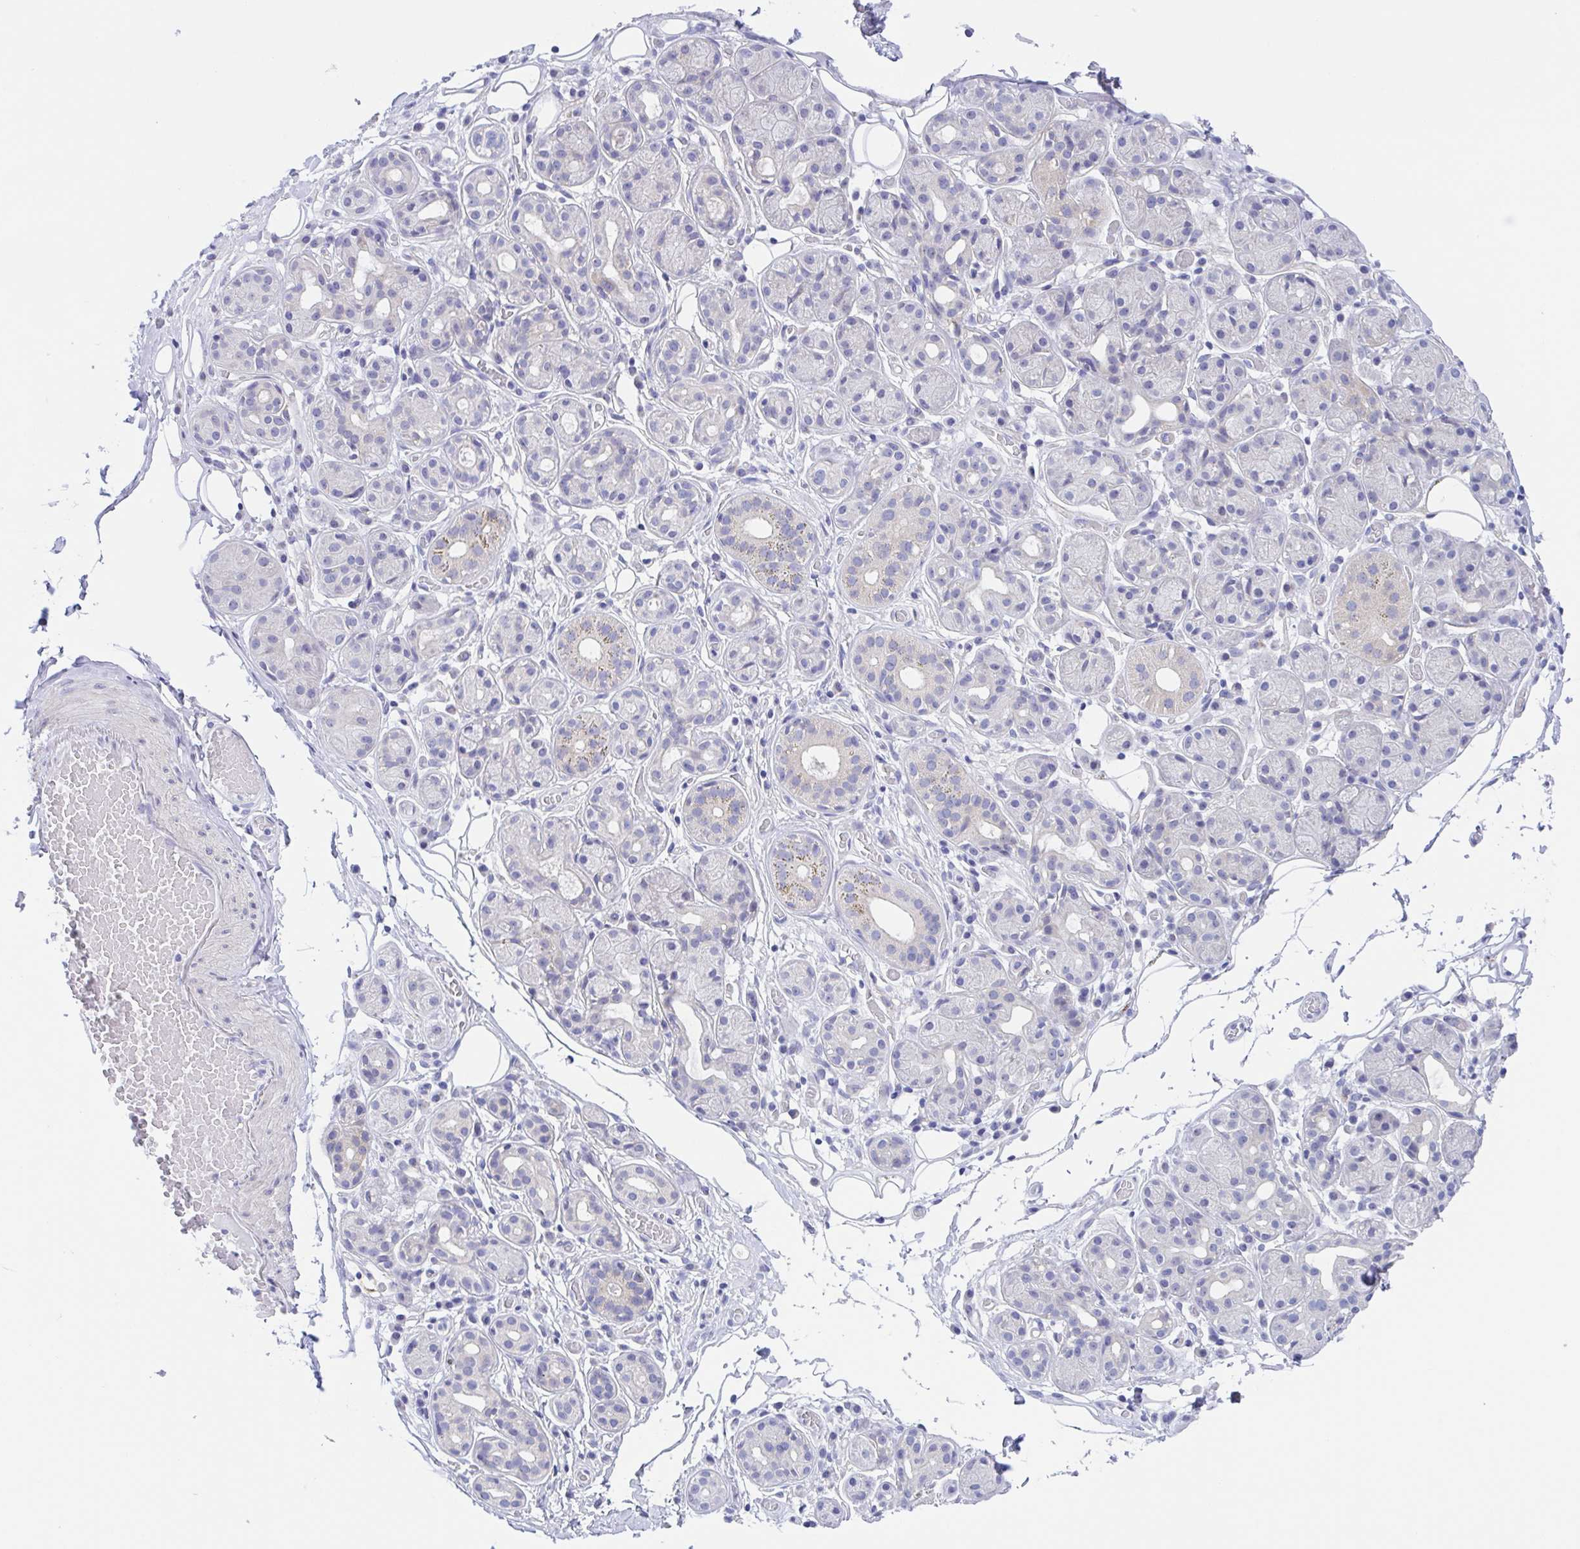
{"staining": {"intensity": "weak", "quantity": "<25%", "location": "cytoplasmic/membranous"}, "tissue": "salivary gland", "cell_type": "Glandular cells", "image_type": "normal", "snomed": [{"axis": "morphology", "description": "Normal tissue, NOS"}, {"axis": "topography", "description": "Salivary gland"}, {"axis": "topography", "description": "Peripheral nerve tissue"}], "caption": "High power microscopy photomicrograph of an IHC micrograph of normal salivary gland, revealing no significant positivity in glandular cells.", "gene": "MUCL3", "patient": {"sex": "male", "age": 71}}